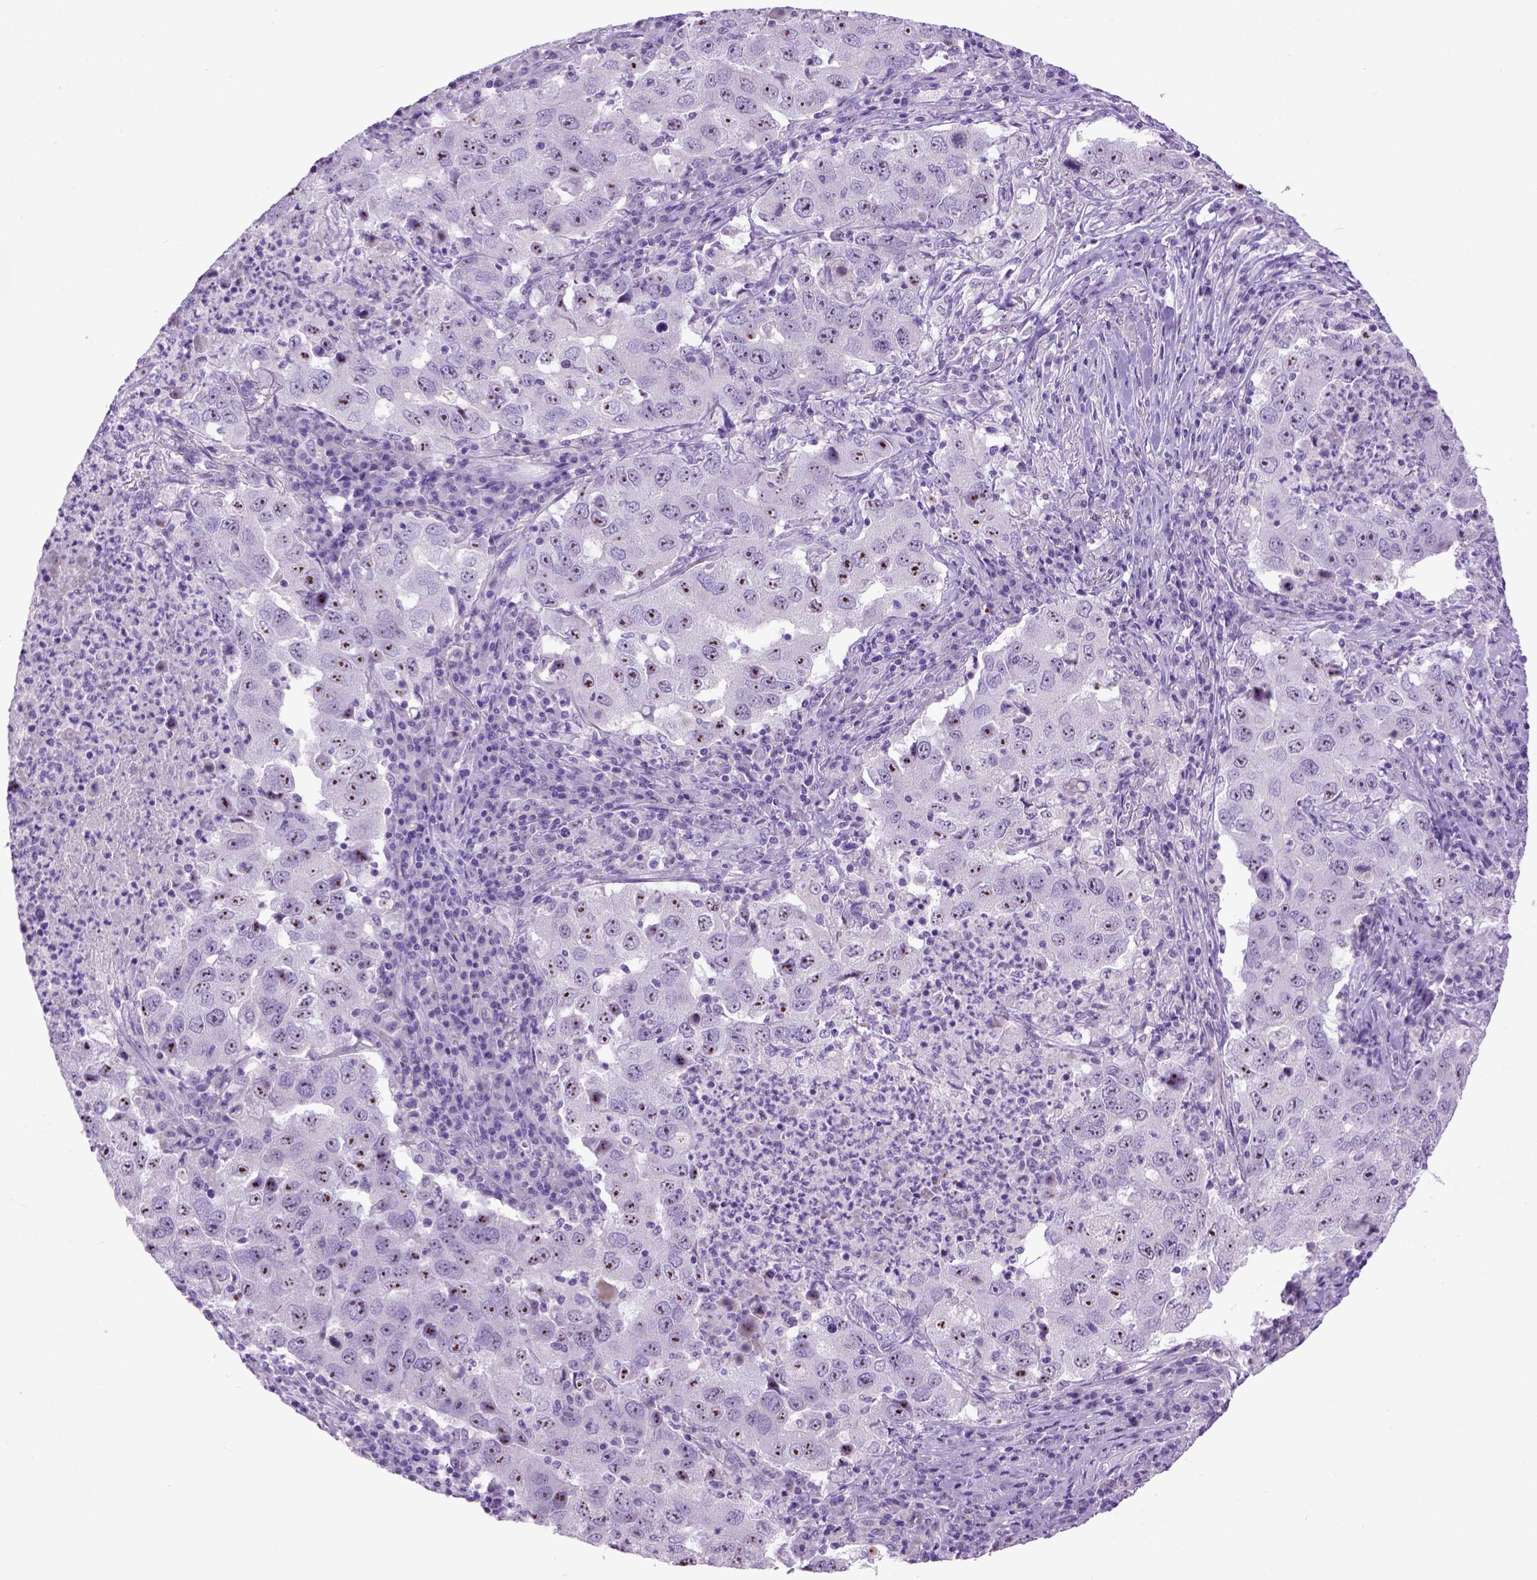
{"staining": {"intensity": "moderate", "quantity": ">75%", "location": "nuclear"}, "tissue": "lung cancer", "cell_type": "Tumor cells", "image_type": "cancer", "snomed": [{"axis": "morphology", "description": "Adenocarcinoma, NOS"}, {"axis": "topography", "description": "Lung"}], "caption": "Human lung adenocarcinoma stained with a brown dye reveals moderate nuclear positive staining in approximately >75% of tumor cells.", "gene": "UTP4", "patient": {"sex": "male", "age": 73}}